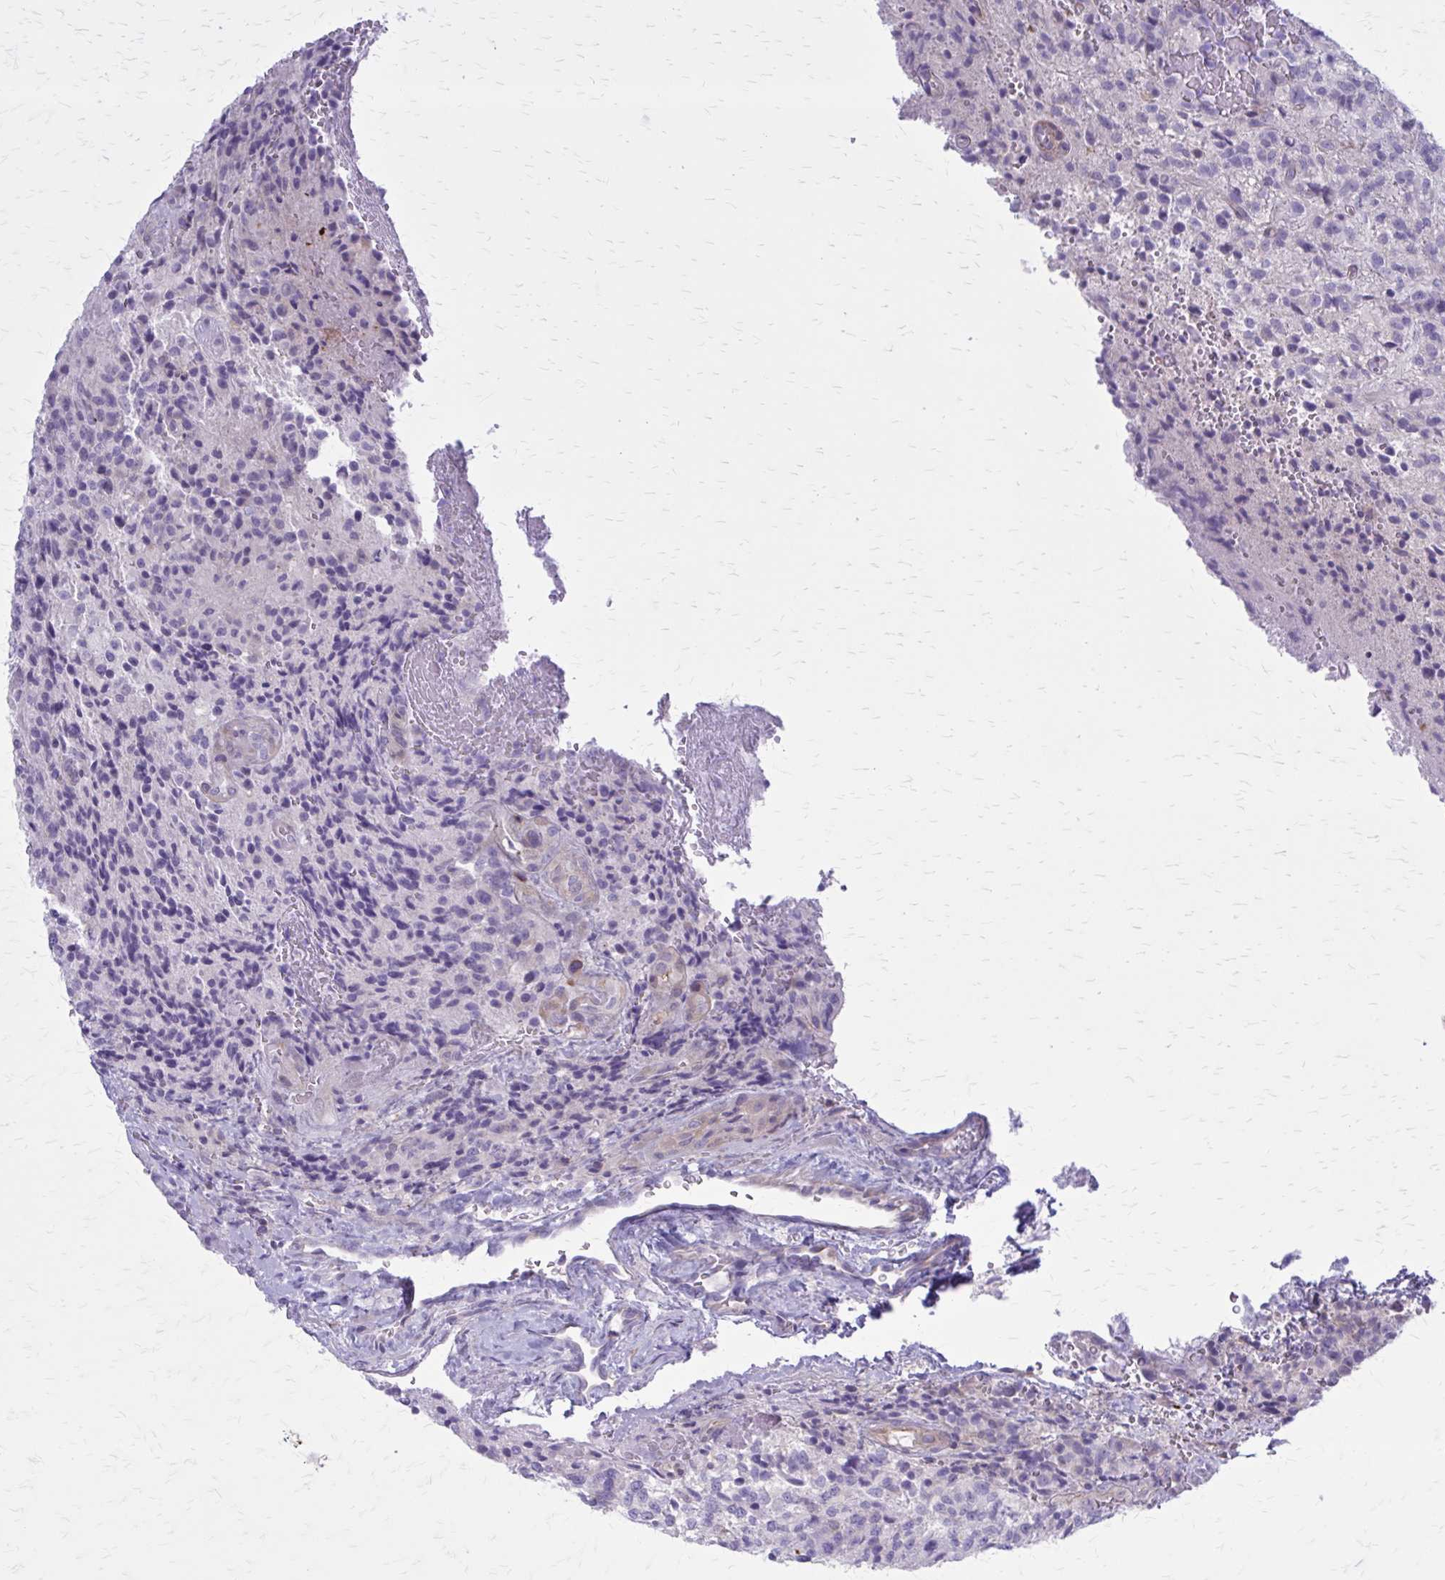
{"staining": {"intensity": "negative", "quantity": "none", "location": "none"}, "tissue": "glioma", "cell_type": "Tumor cells", "image_type": "cancer", "snomed": [{"axis": "morphology", "description": "Normal tissue, NOS"}, {"axis": "morphology", "description": "Glioma, malignant, High grade"}, {"axis": "topography", "description": "Cerebral cortex"}], "caption": "Immunohistochemistry photomicrograph of neoplastic tissue: malignant glioma (high-grade) stained with DAB shows no significant protein positivity in tumor cells.", "gene": "PITPNM1", "patient": {"sex": "male", "age": 56}}